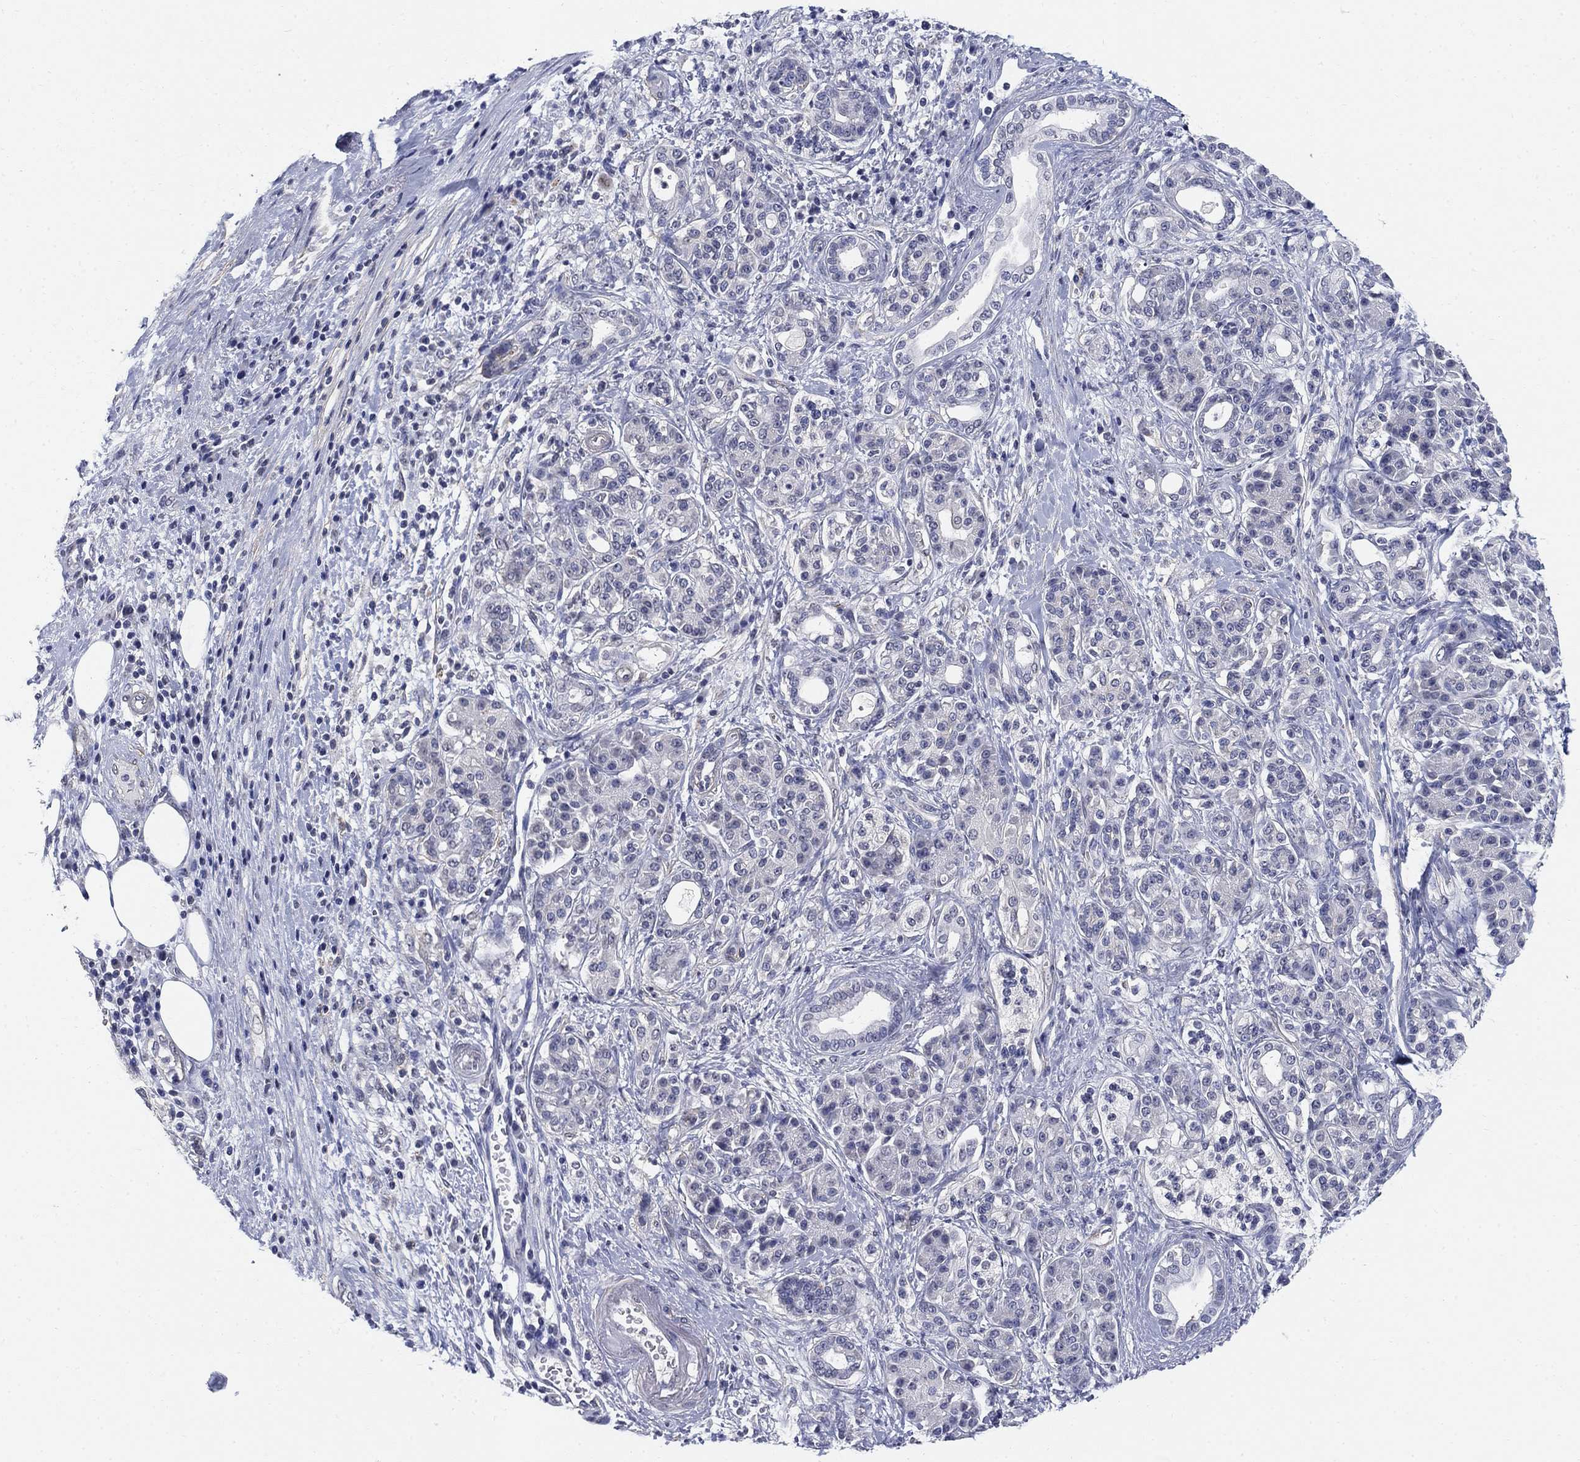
{"staining": {"intensity": "negative", "quantity": "none", "location": "none"}, "tissue": "pancreatic cancer", "cell_type": "Tumor cells", "image_type": "cancer", "snomed": [{"axis": "morphology", "description": "Adenocarcinoma, NOS"}, {"axis": "topography", "description": "Pancreas"}], "caption": "Pancreatic adenocarcinoma stained for a protein using IHC reveals no positivity tumor cells.", "gene": "OTUB2", "patient": {"sex": "female", "age": 73}}